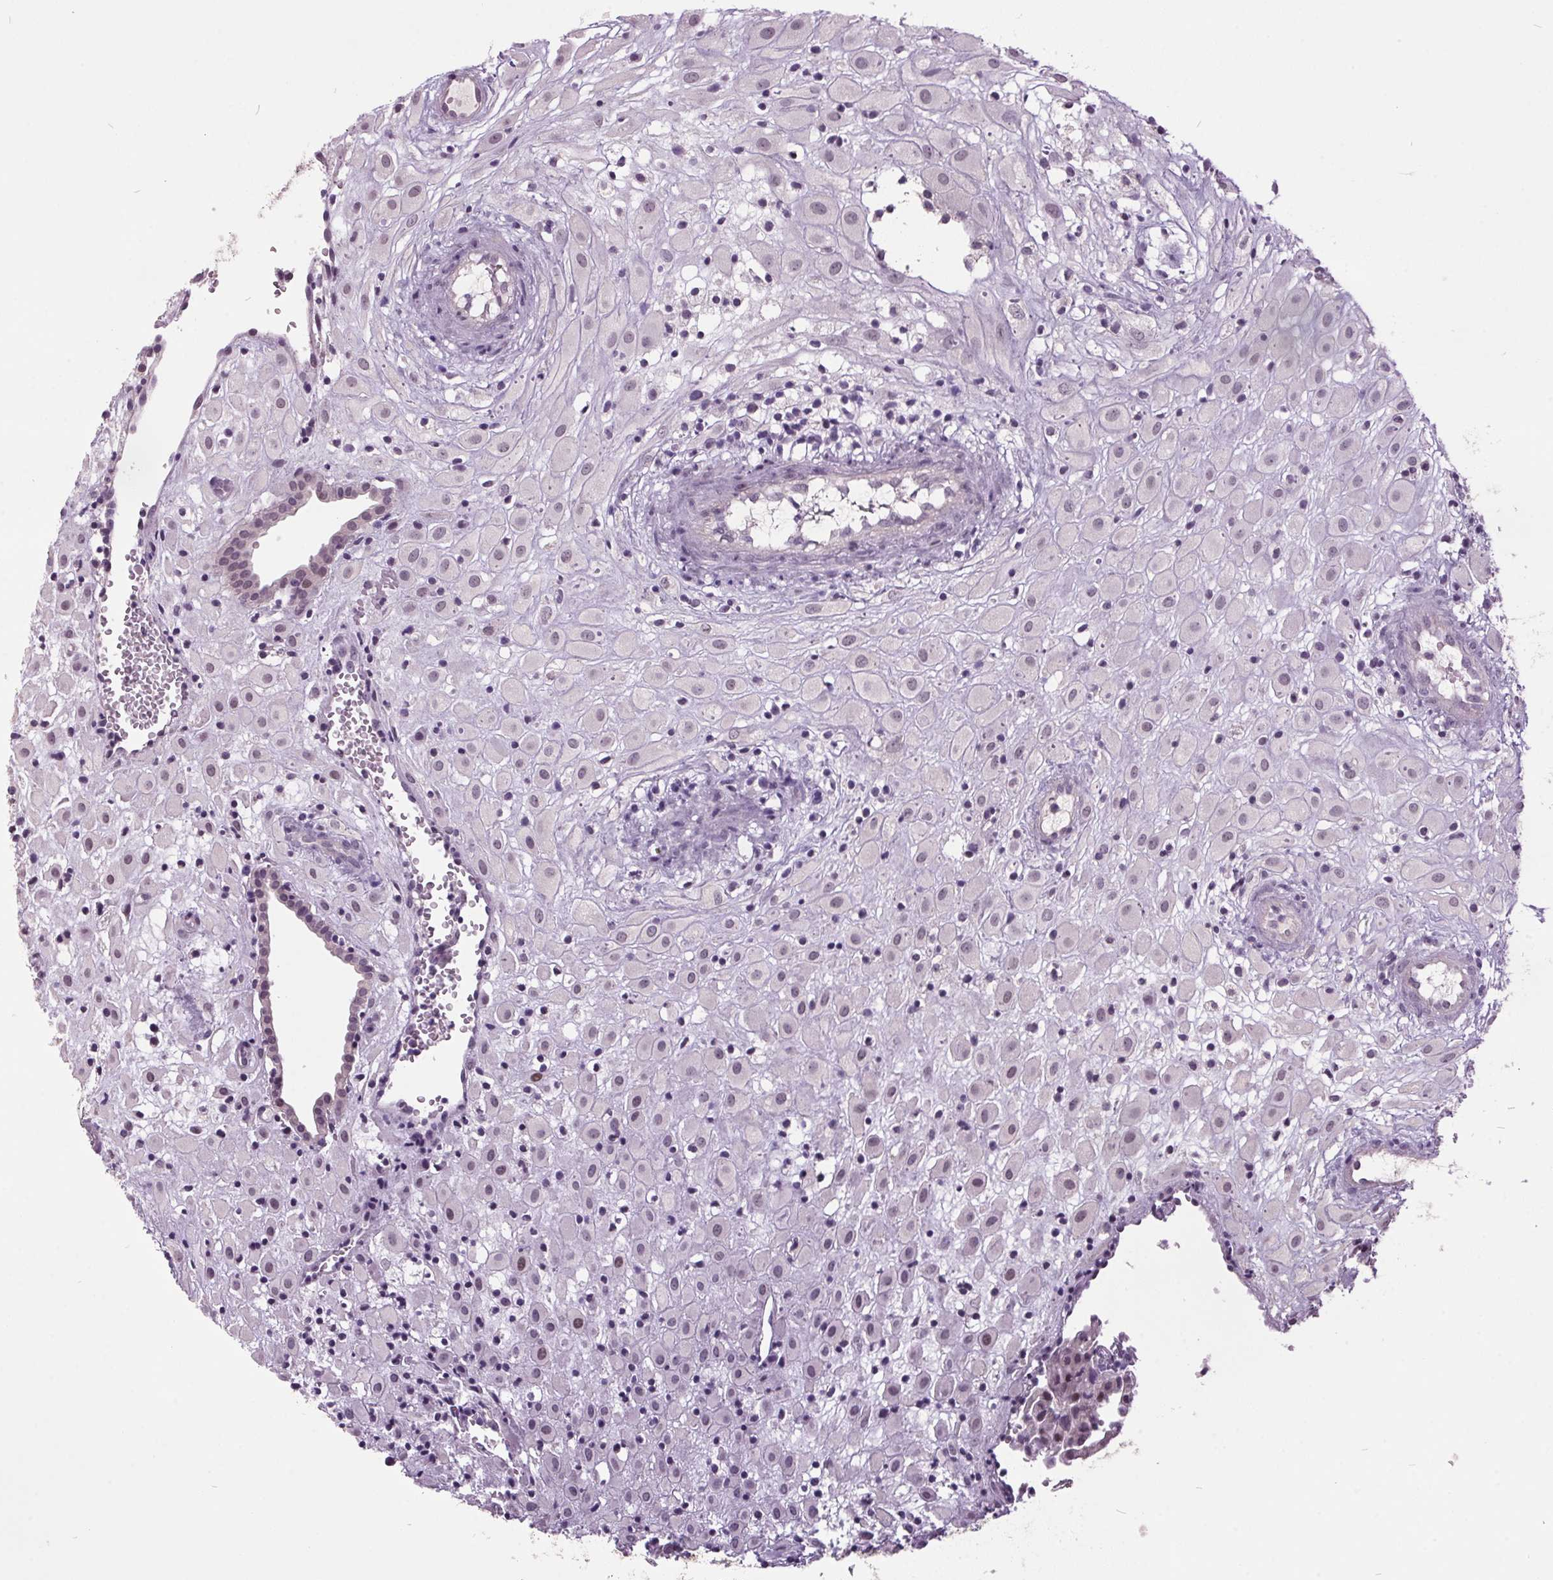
{"staining": {"intensity": "weak", "quantity": "25%-75%", "location": "nuclear"}, "tissue": "placenta", "cell_type": "Decidual cells", "image_type": "normal", "snomed": [{"axis": "morphology", "description": "Normal tissue, NOS"}, {"axis": "topography", "description": "Placenta"}], "caption": "DAB immunohistochemical staining of normal human placenta displays weak nuclear protein positivity in about 25%-75% of decidual cells. Using DAB (3,3'-diaminobenzidine) (brown) and hematoxylin (blue) stains, captured at high magnification using brightfield microscopy.", "gene": "C2orf16", "patient": {"sex": "female", "age": 24}}